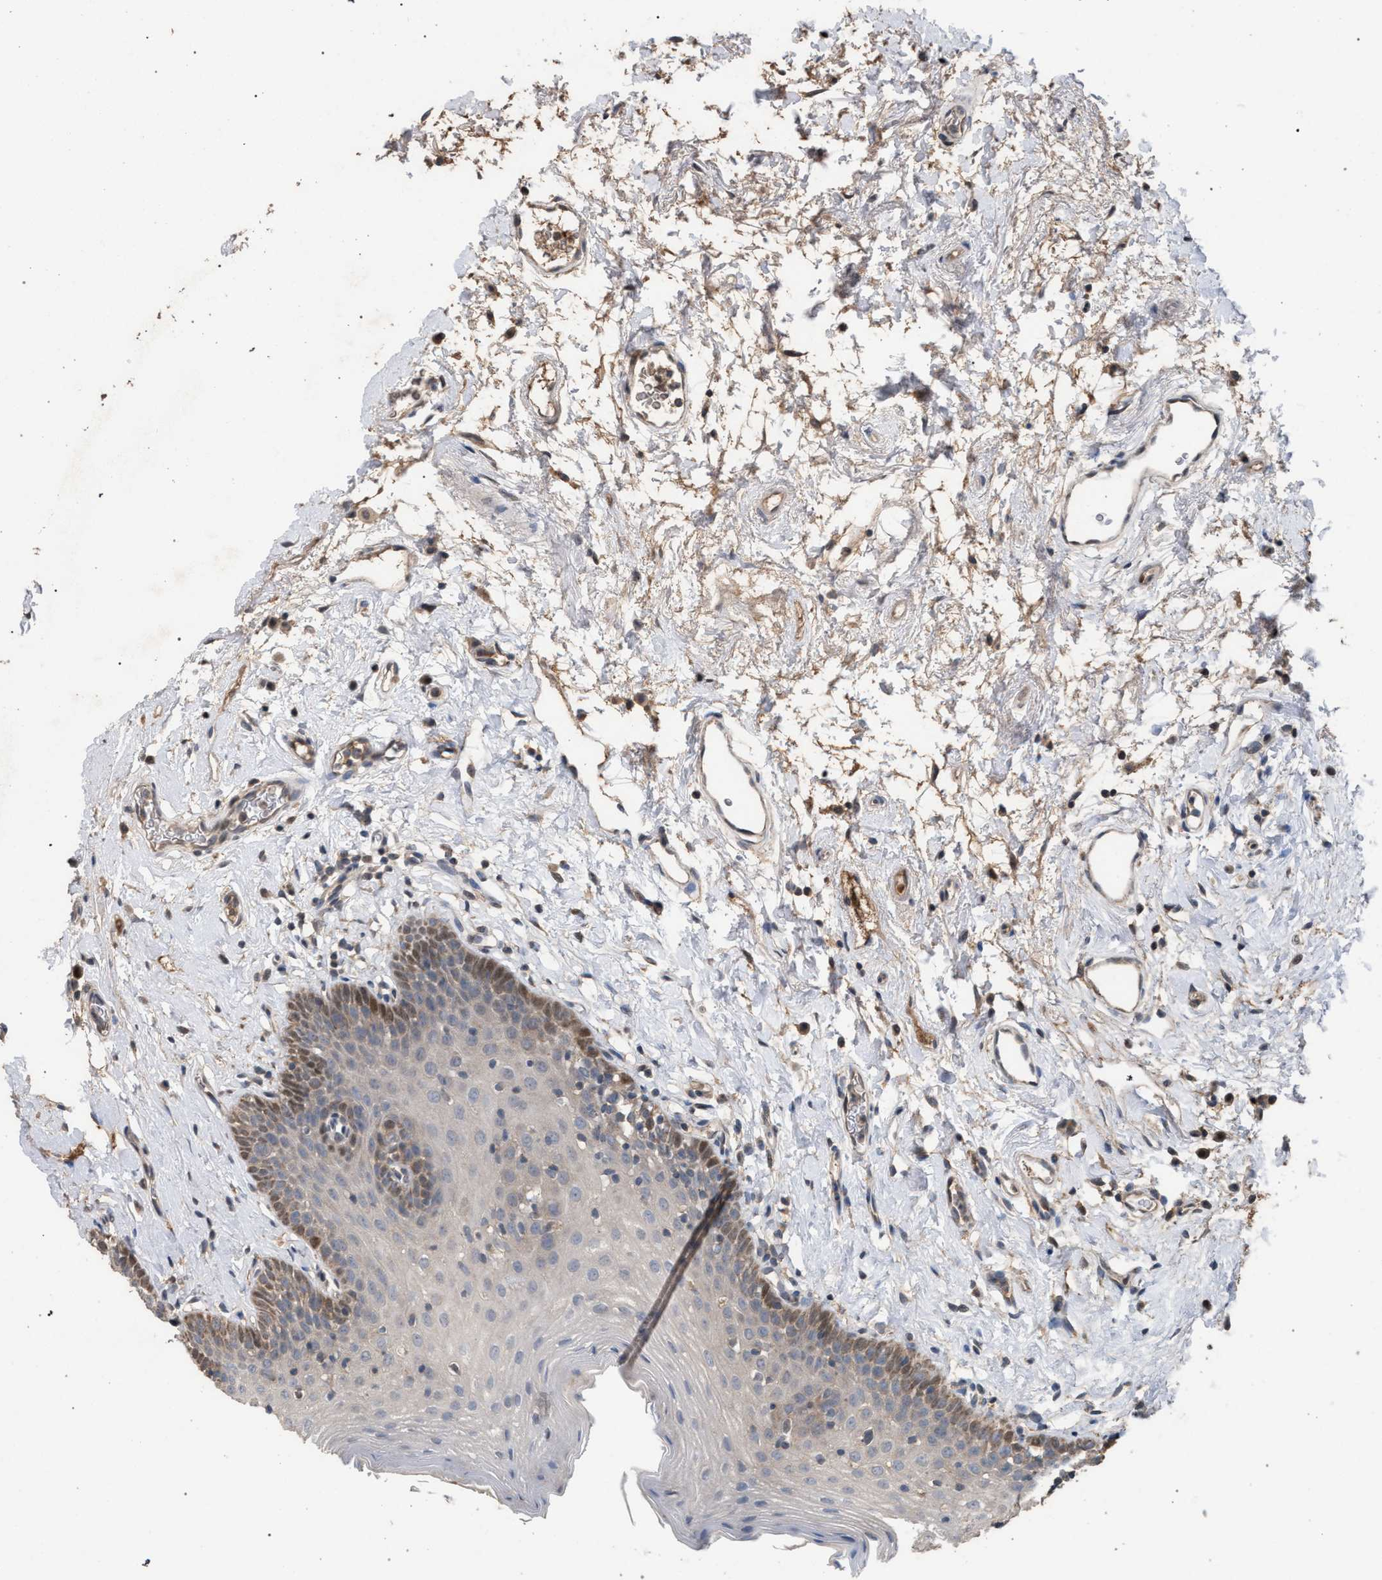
{"staining": {"intensity": "moderate", "quantity": "<25%", "location": "cytoplasmic/membranous"}, "tissue": "oral mucosa", "cell_type": "Squamous epithelial cells", "image_type": "normal", "snomed": [{"axis": "morphology", "description": "Normal tissue, NOS"}, {"axis": "topography", "description": "Oral tissue"}], "caption": "Oral mucosa stained with DAB immunohistochemistry (IHC) reveals low levels of moderate cytoplasmic/membranous positivity in approximately <25% of squamous epithelial cells. (Brightfield microscopy of DAB IHC at high magnification).", "gene": "TECPR1", "patient": {"sex": "male", "age": 66}}